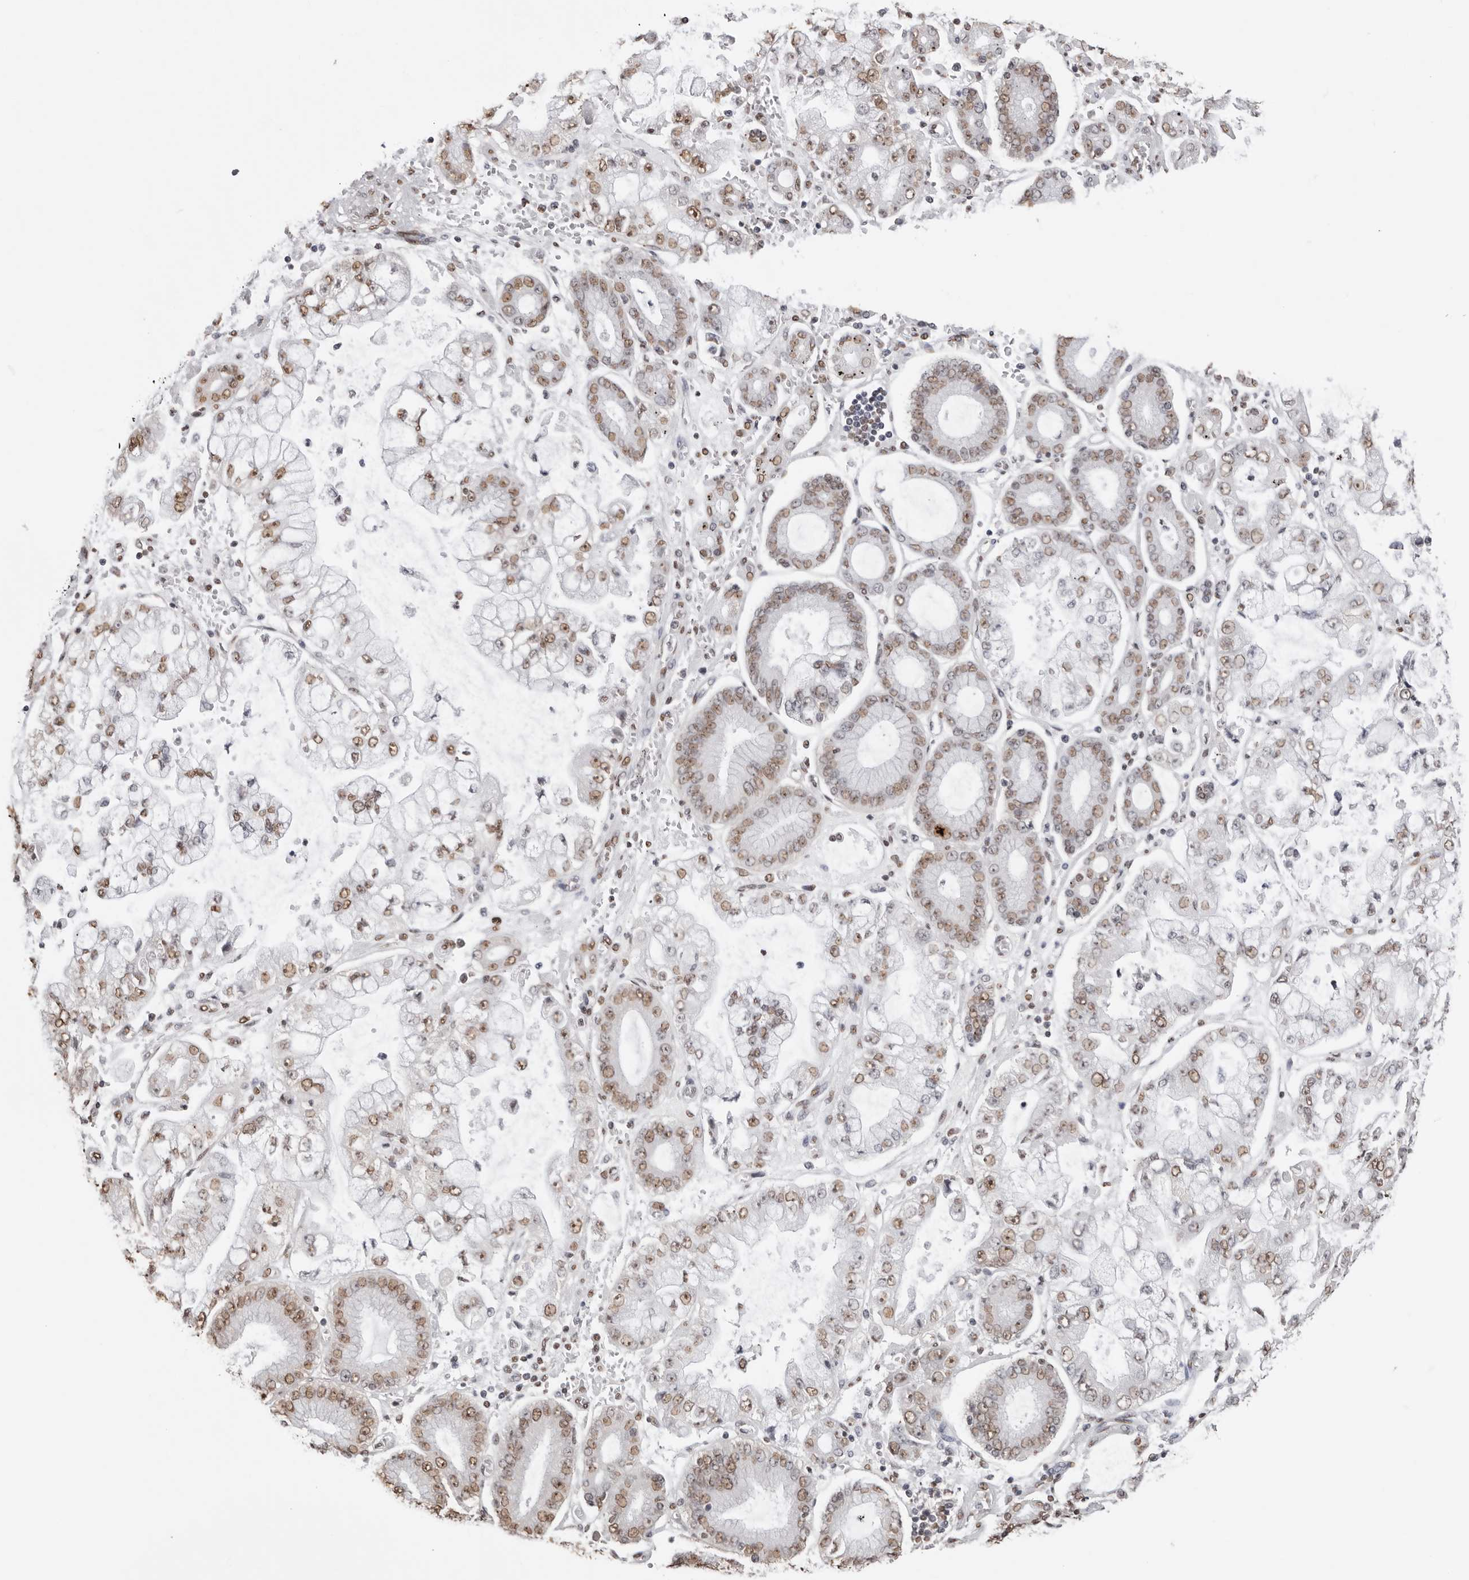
{"staining": {"intensity": "moderate", "quantity": ">75%", "location": "nuclear"}, "tissue": "stomach cancer", "cell_type": "Tumor cells", "image_type": "cancer", "snomed": [{"axis": "morphology", "description": "Adenocarcinoma, NOS"}, {"axis": "topography", "description": "Stomach"}], "caption": "Immunohistochemistry (IHC) (DAB) staining of human stomach cancer exhibits moderate nuclear protein staining in approximately >75% of tumor cells. The protein of interest is stained brown, and the nuclei are stained in blue (DAB IHC with brightfield microscopy, high magnification).", "gene": "OLIG3", "patient": {"sex": "male", "age": 76}}